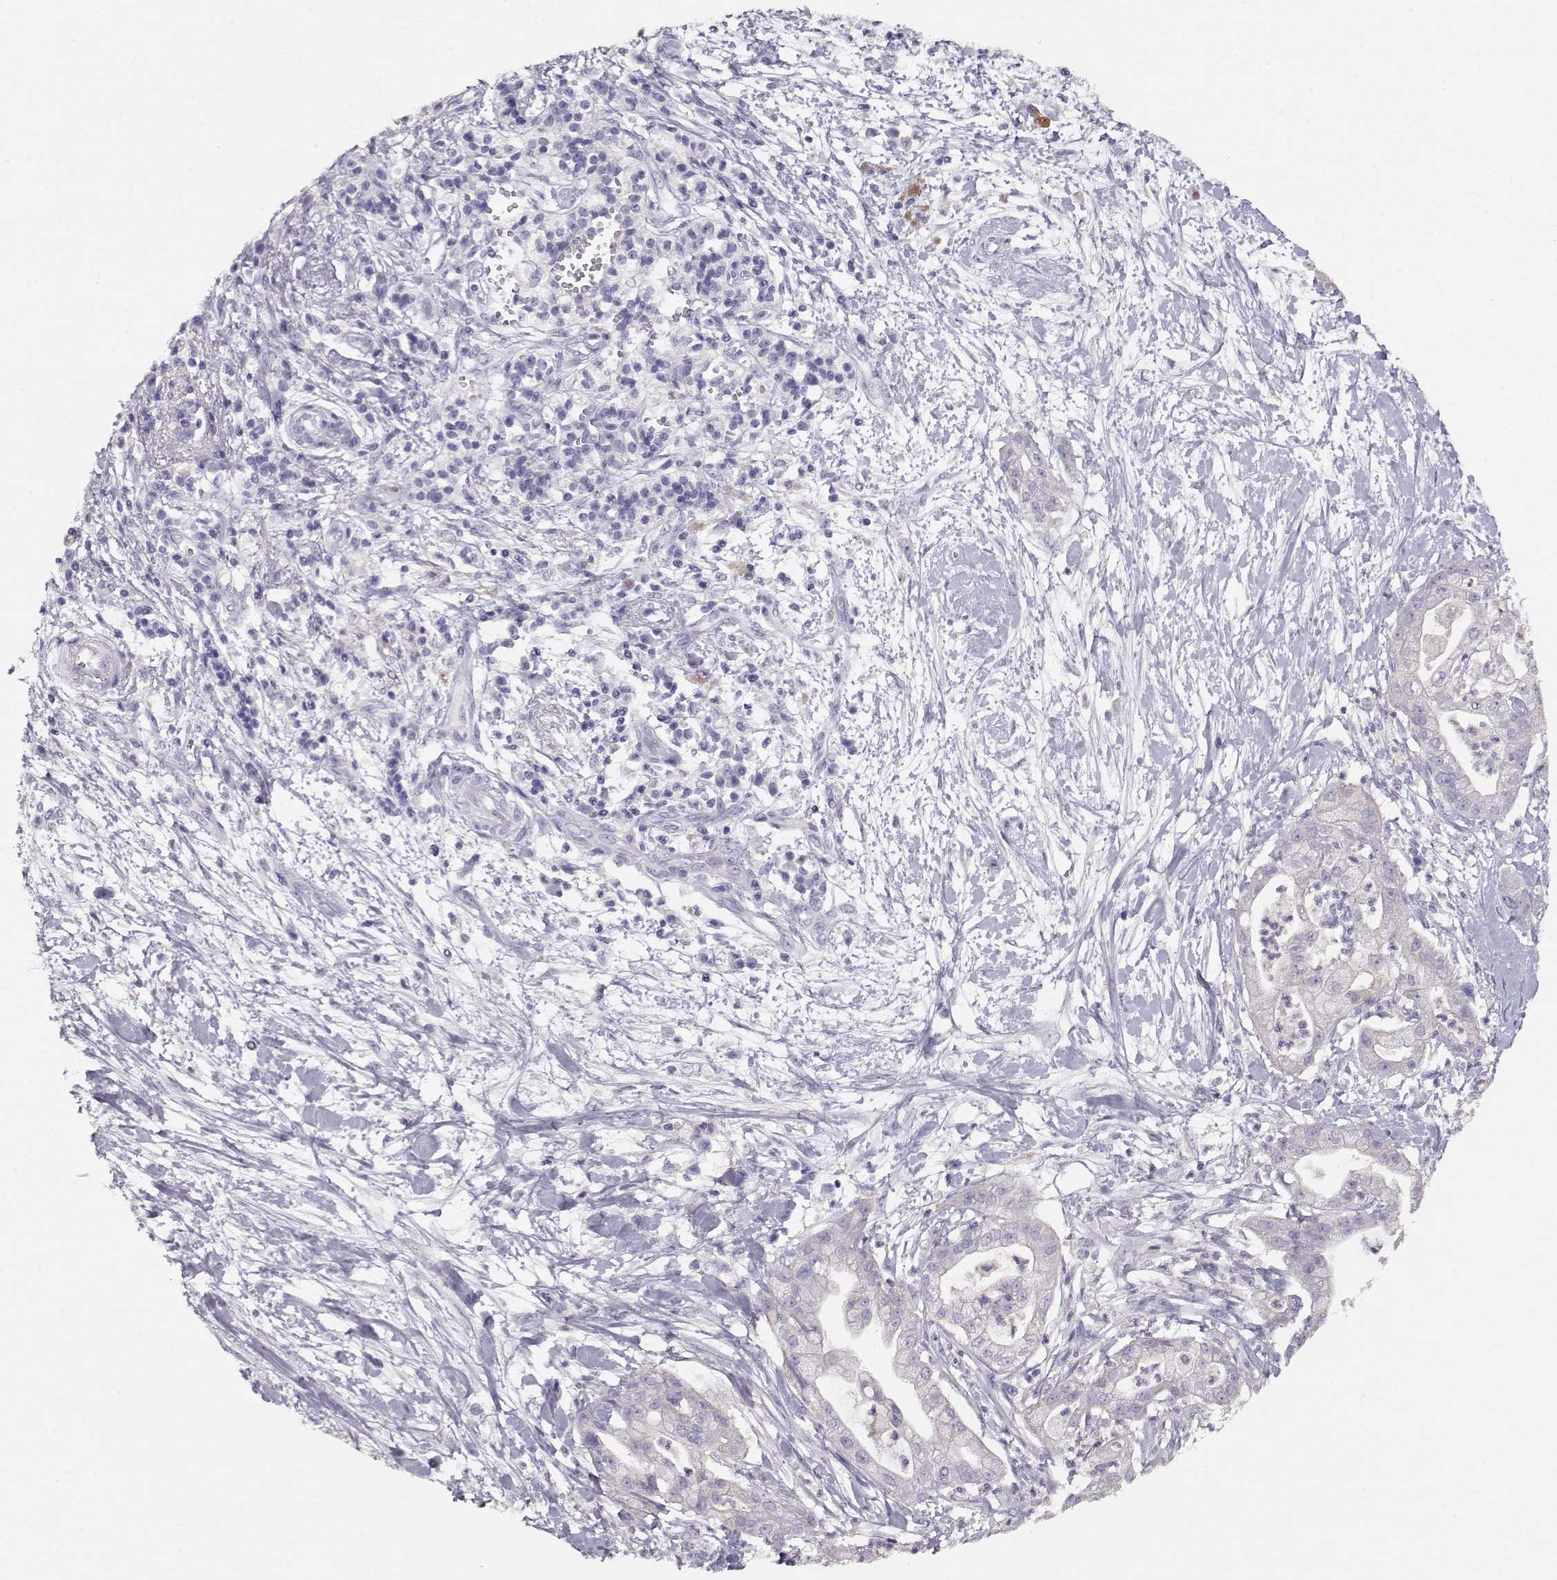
{"staining": {"intensity": "negative", "quantity": "none", "location": "none"}, "tissue": "pancreatic cancer", "cell_type": "Tumor cells", "image_type": "cancer", "snomed": [{"axis": "morphology", "description": "Normal tissue, NOS"}, {"axis": "morphology", "description": "Adenocarcinoma, NOS"}, {"axis": "topography", "description": "Lymph node"}, {"axis": "topography", "description": "Pancreas"}], "caption": "DAB (3,3'-diaminobenzidine) immunohistochemical staining of pancreatic cancer reveals no significant positivity in tumor cells.", "gene": "NDRG4", "patient": {"sex": "female", "age": 58}}